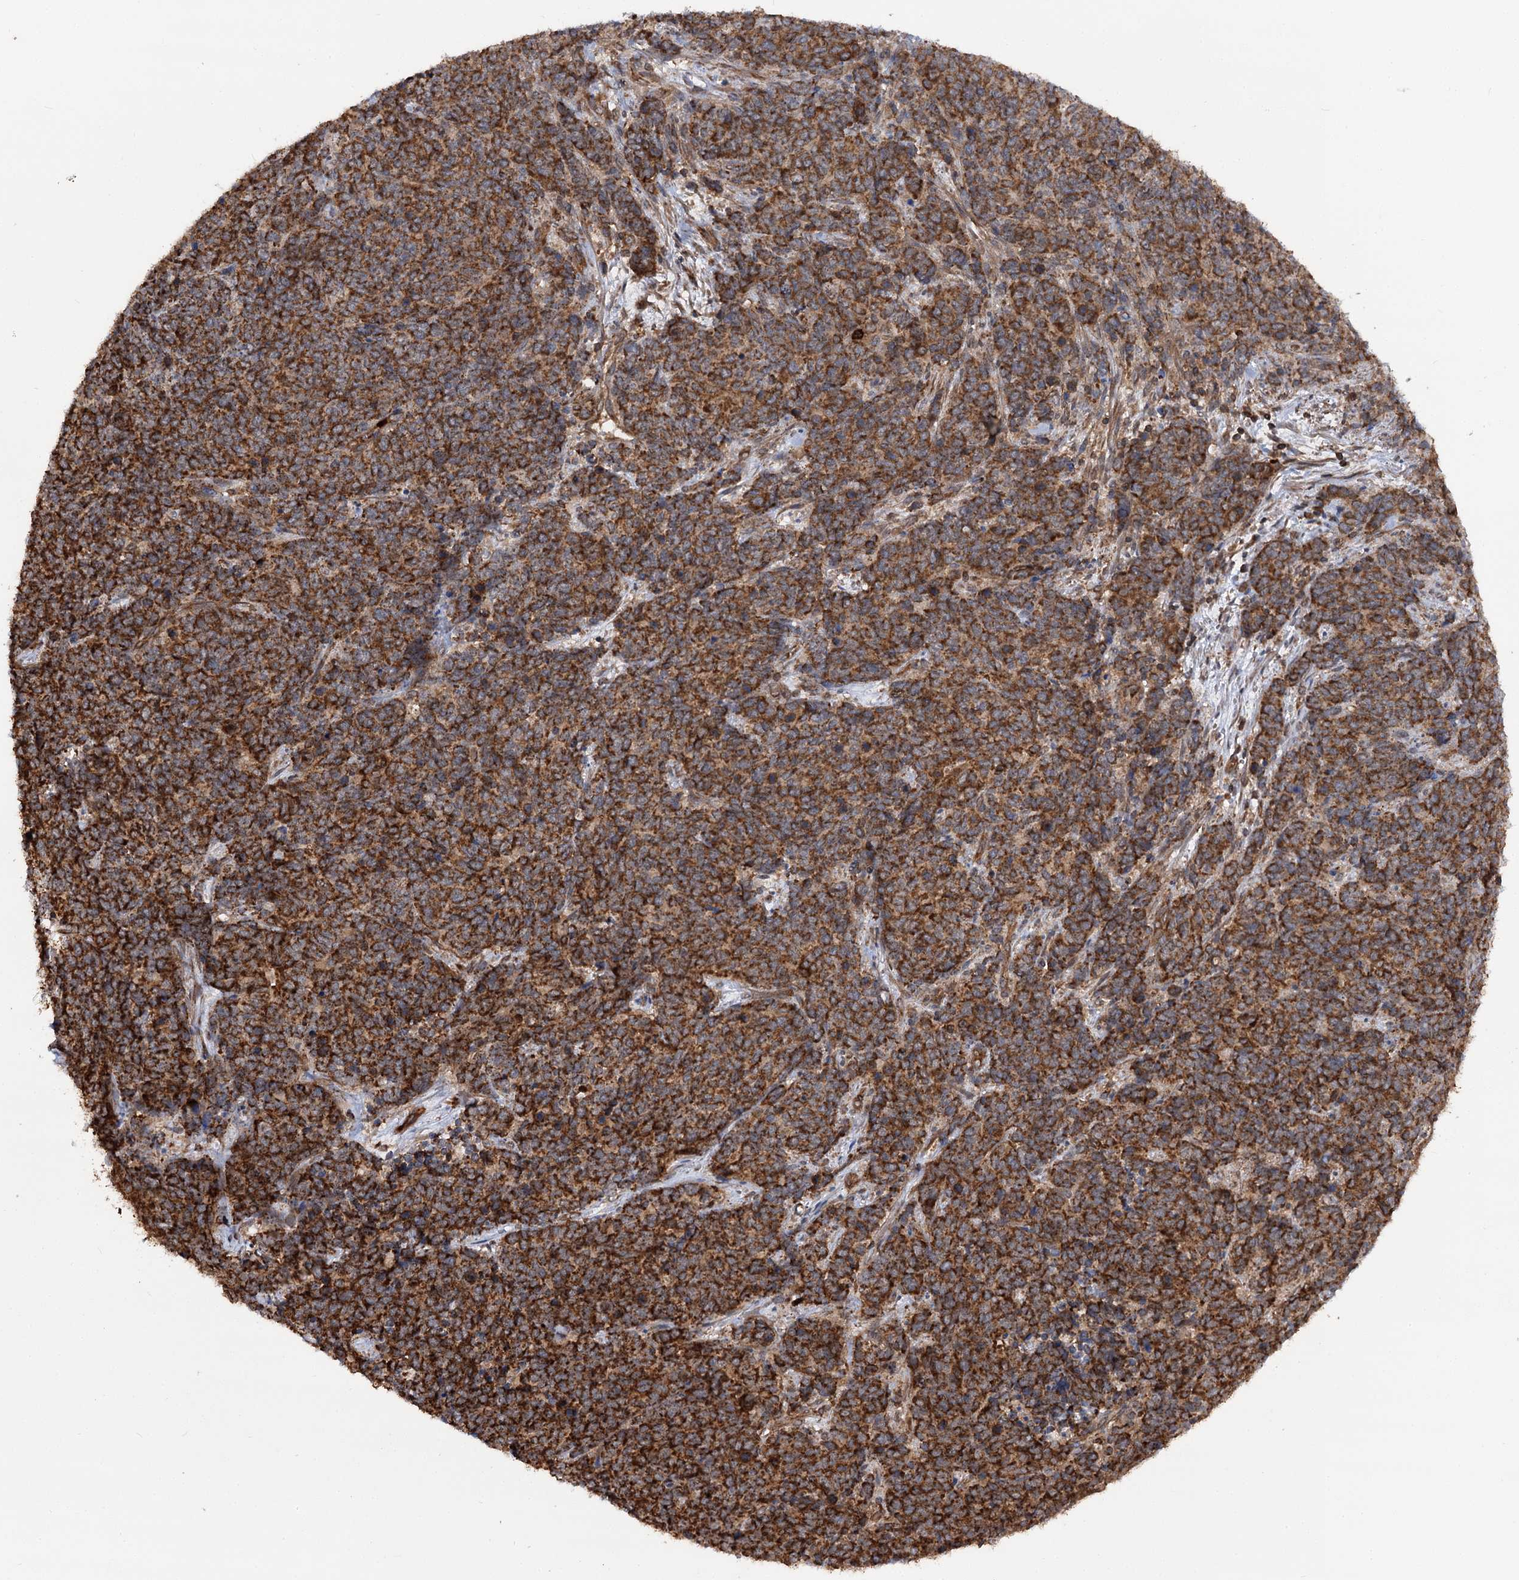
{"staining": {"intensity": "strong", "quantity": ">75%", "location": "cytoplasmic/membranous"}, "tissue": "cervical cancer", "cell_type": "Tumor cells", "image_type": "cancer", "snomed": [{"axis": "morphology", "description": "Squamous cell carcinoma, NOS"}, {"axis": "topography", "description": "Cervix"}], "caption": "Cervical cancer was stained to show a protein in brown. There is high levels of strong cytoplasmic/membranous staining in approximately >75% of tumor cells.", "gene": "FGFR1OP2", "patient": {"sex": "female", "age": 60}}